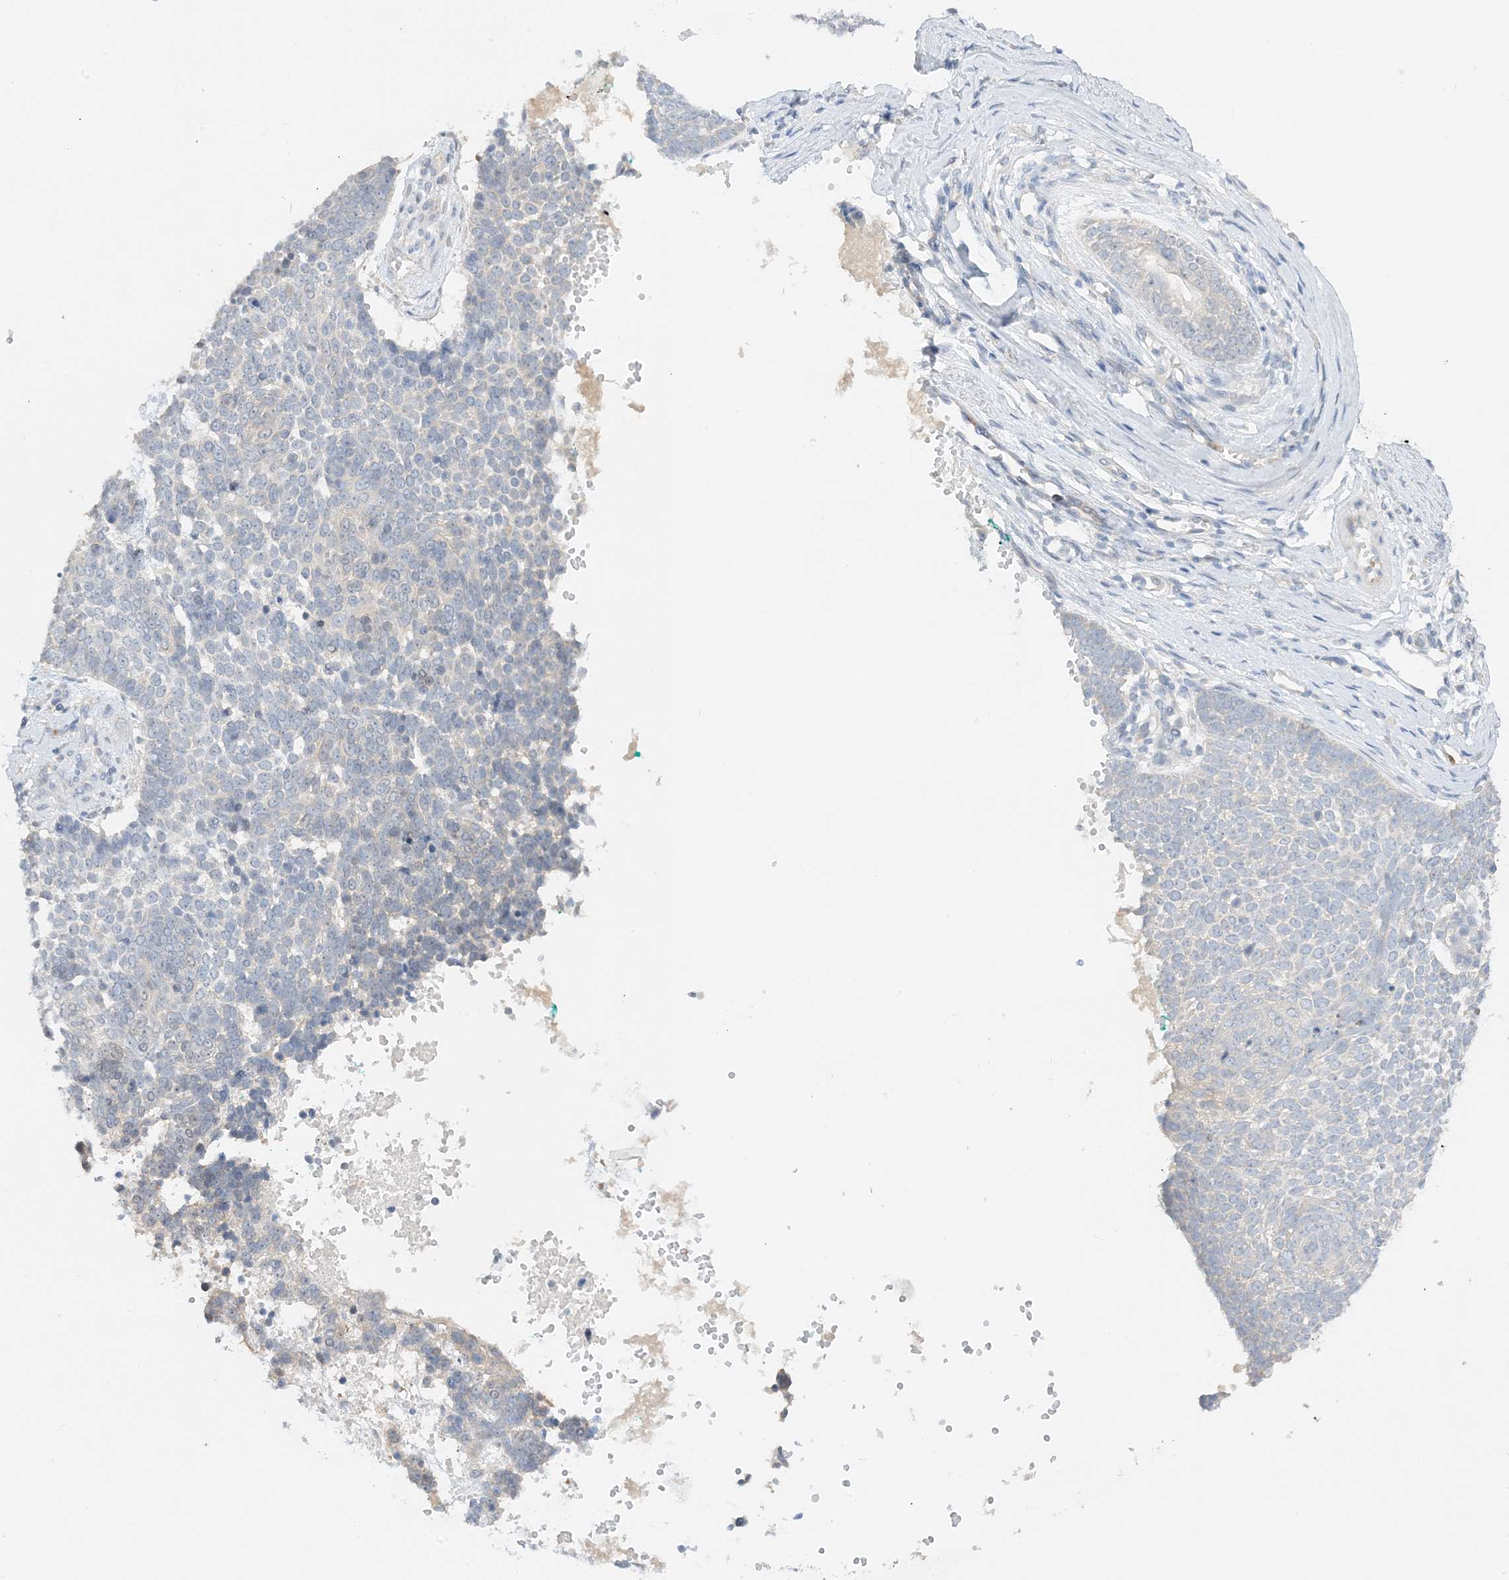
{"staining": {"intensity": "negative", "quantity": "none", "location": "none"}, "tissue": "skin cancer", "cell_type": "Tumor cells", "image_type": "cancer", "snomed": [{"axis": "morphology", "description": "Basal cell carcinoma"}, {"axis": "topography", "description": "Skin"}], "caption": "IHC micrograph of human skin cancer stained for a protein (brown), which demonstrates no expression in tumor cells.", "gene": "KIFBP", "patient": {"sex": "female", "age": 81}}